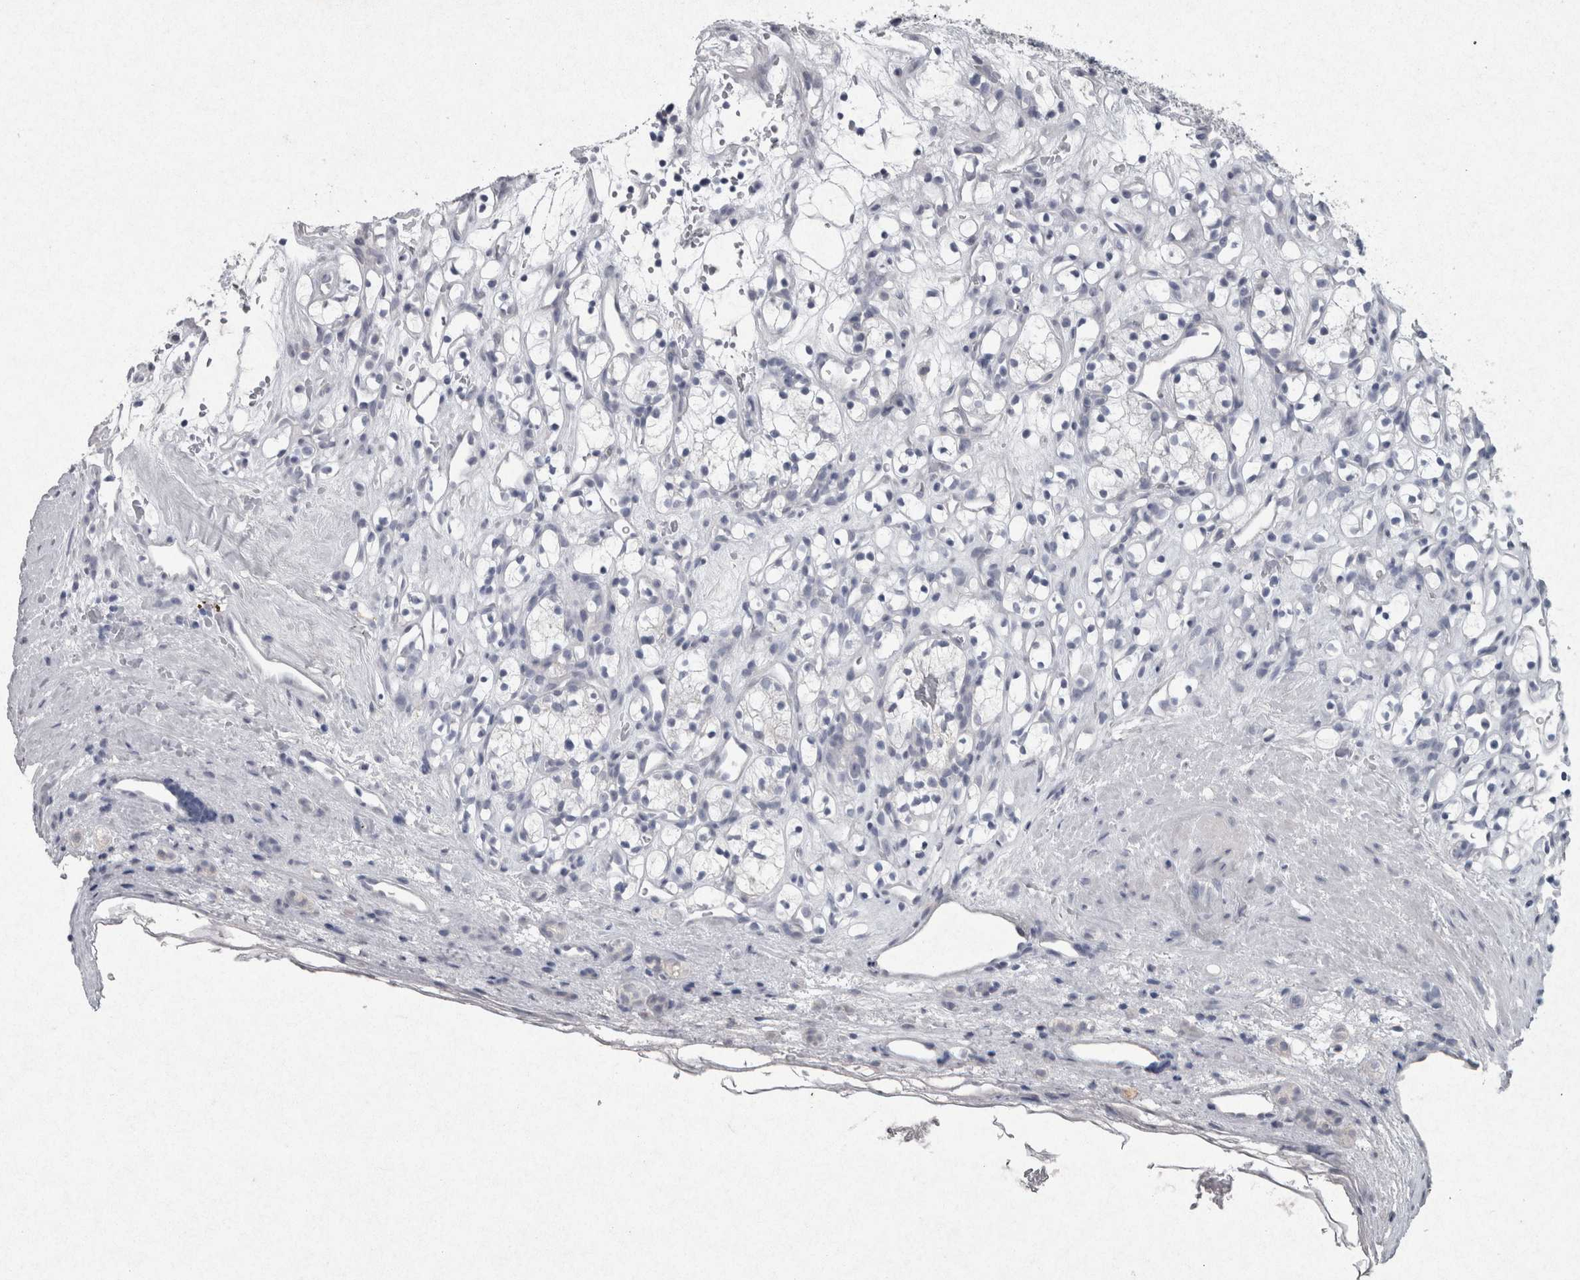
{"staining": {"intensity": "negative", "quantity": "none", "location": "none"}, "tissue": "renal cancer", "cell_type": "Tumor cells", "image_type": "cancer", "snomed": [{"axis": "morphology", "description": "Adenocarcinoma, NOS"}, {"axis": "topography", "description": "Kidney"}], "caption": "DAB (3,3'-diaminobenzidine) immunohistochemical staining of human renal adenocarcinoma demonstrates no significant staining in tumor cells. The staining was performed using DAB (3,3'-diaminobenzidine) to visualize the protein expression in brown, while the nuclei were stained in blue with hematoxylin (Magnification: 20x).", "gene": "PDX1", "patient": {"sex": "female", "age": 60}}